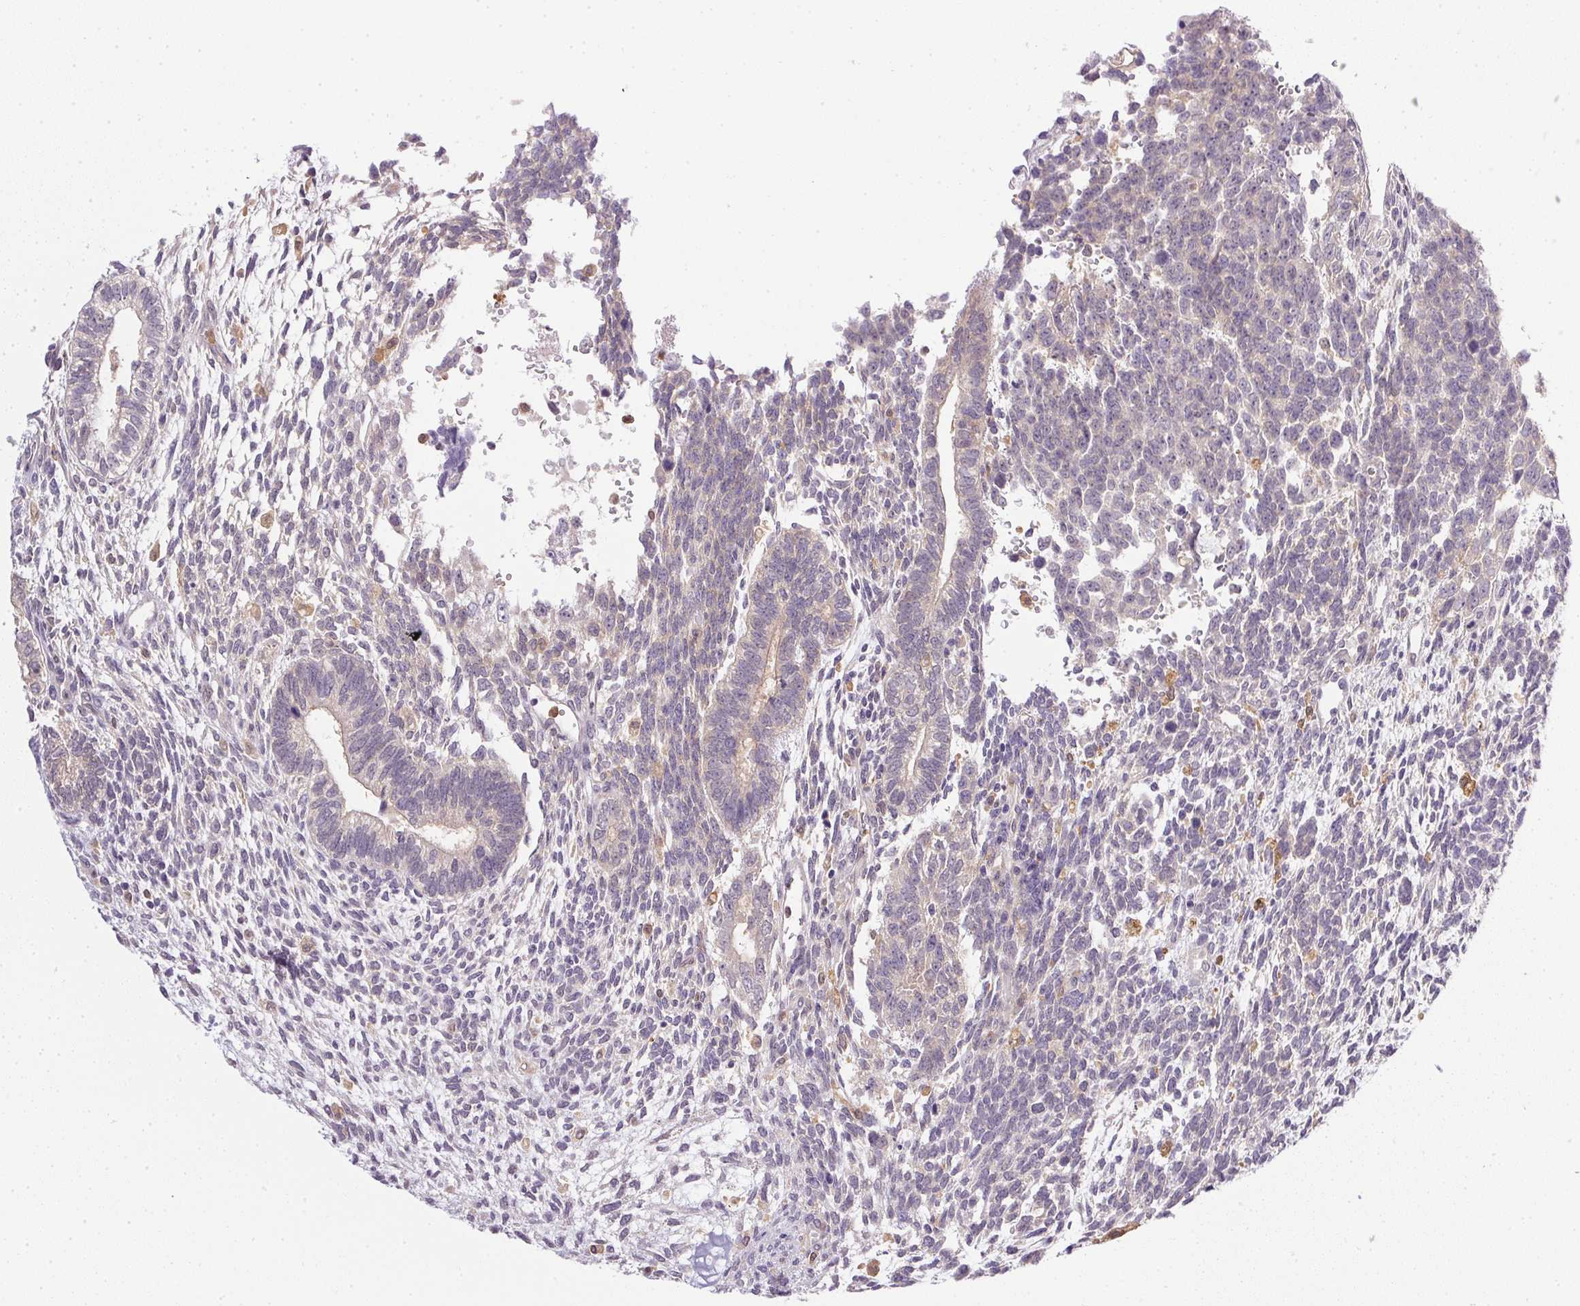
{"staining": {"intensity": "negative", "quantity": "none", "location": "none"}, "tissue": "testis cancer", "cell_type": "Tumor cells", "image_type": "cancer", "snomed": [{"axis": "morphology", "description": "Carcinoma, Embryonal, NOS"}, {"axis": "topography", "description": "Testis"}], "caption": "DAB immunohistochemical staining of human embryonal carcinoma (testis) displays no significant staining in tumor cells.", "gene": "DNAJC5G", "patient": {"sex": "male", "age": 23}}